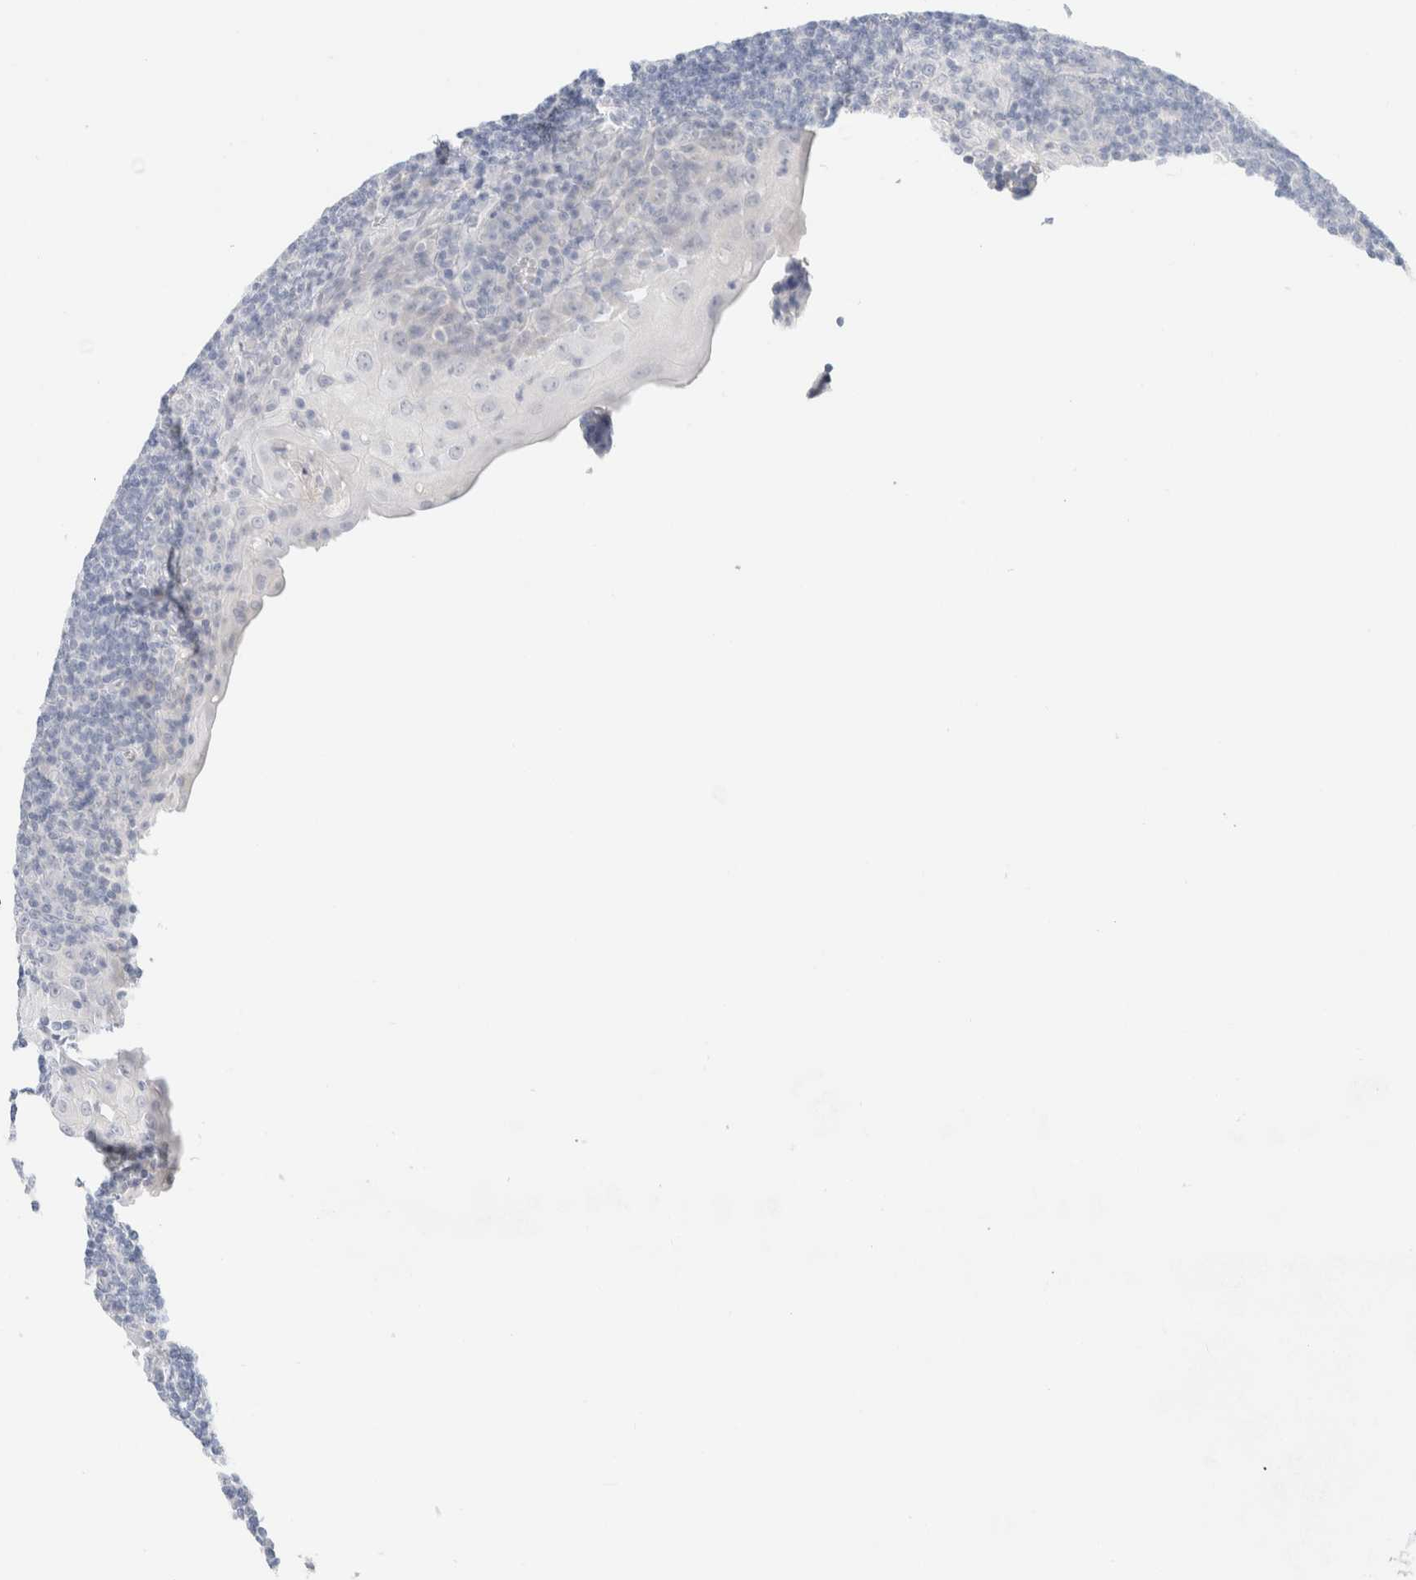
{"staining": {"intensity": "negative", "quantity": "none", "location": "none"}, "tissue": "tonsil", "cell_type": "Germinal center cells", "image_type": "normal", "snomed": [{"axis": "morphology", "description": "Normal tissue, NOS"}, {"axis": "topography", "description": "Tonsil"}], "caption": "Immunohistochemistry (IHC) of unremarkable tonsil reveals no positivity in germinal center cells. (Immunohistochemistry (IHC), brightfield microscopy, high magnification).", "gene": "CPQ", "patient": {"sex": "male", "age": 37}}